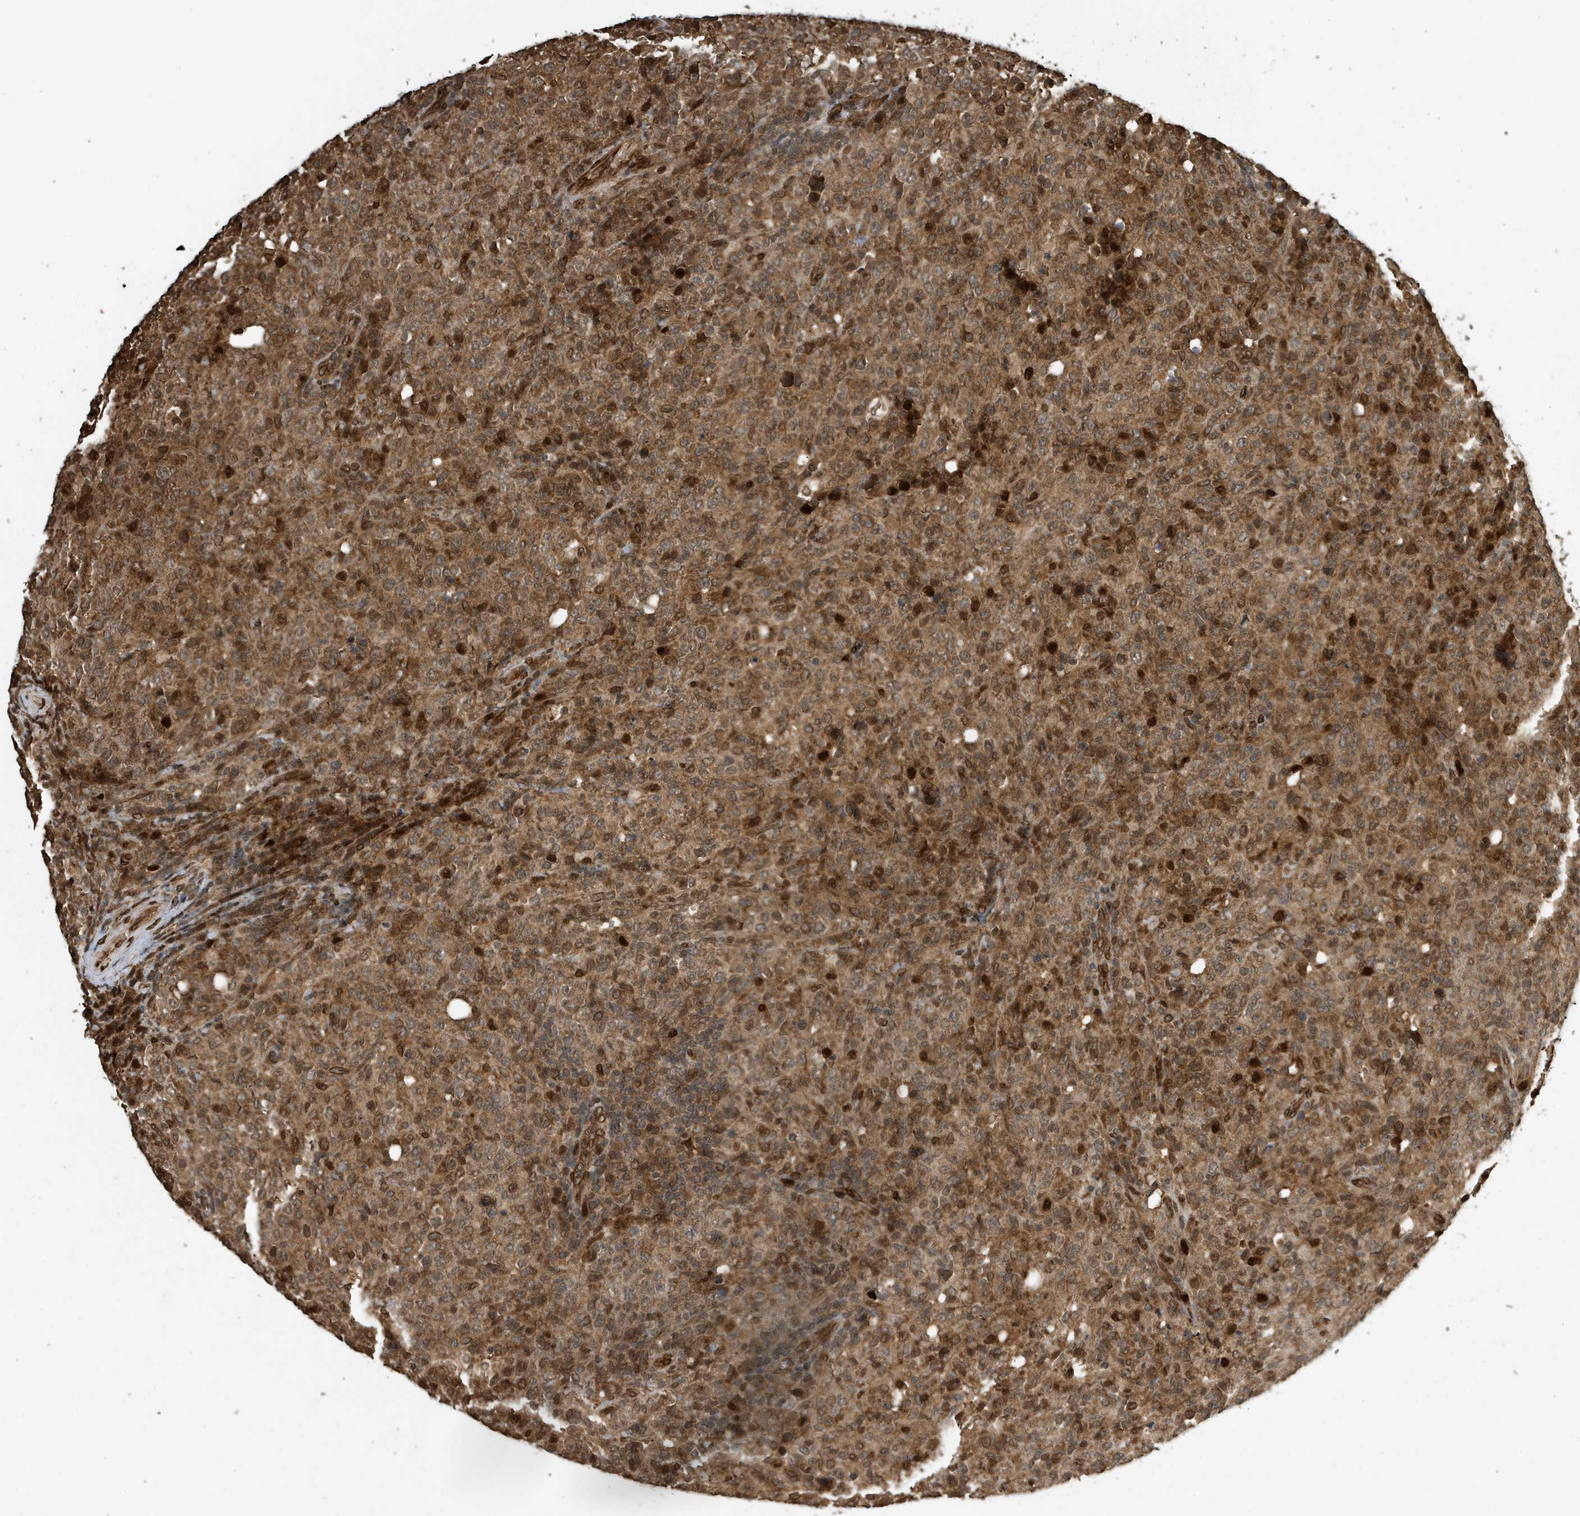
{"staining": {"intensity": "weak", "quantity": ">75%", "location": "cytoplasmic/membranous,nuclear"}, "tissue": "lymphoma", "cell_type": "Tumor cells", "image_type": "cancer", "snomed": [{"axis": "morphology", "description": "Malignant lymphoma, non-Hodgkin's type, High grade"}, {"axis": "topography", "description": "Tonsil"}], "caption": "Immunohistochemistry (DAB) staining of human high-grade malignant lymphoma, non-Hodgkin's type shows weak cytoplasmic/membranous and nuclear protein expression in about >75% of tumor cells.", "gene": "DUSP18", "patient": {"sex": "female", "age": 36}}